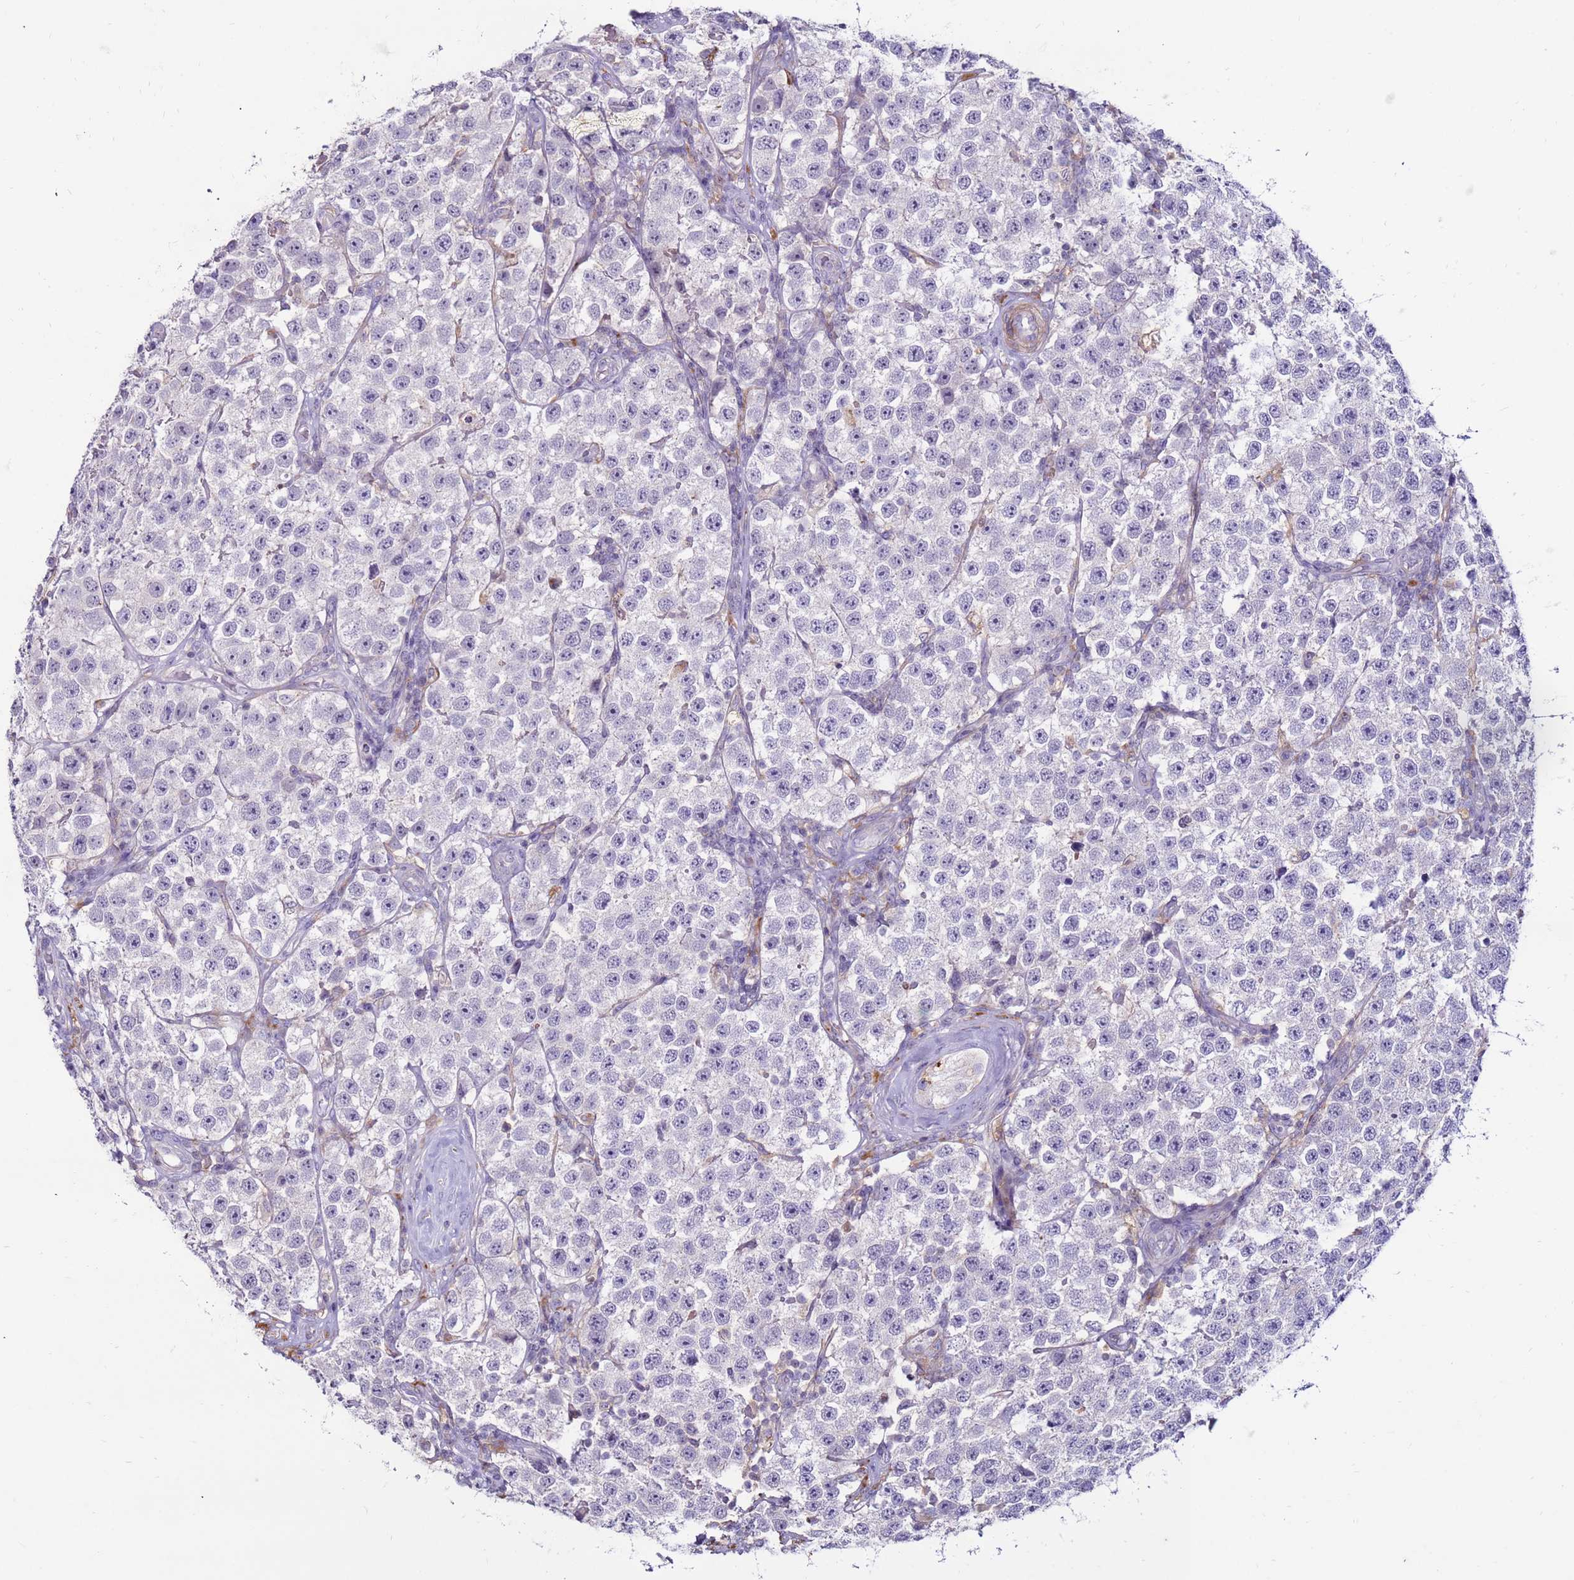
{"staining": {"intensity": "negative", "quantity": "none", "location": "none"}, "tissue": "testis cancer", "cell_type": "Tumor cells", "image_type": "cancer", "snomed": [{"axis": "morphology", "description": "Seminoma, NOS"}, {"axis": "topography", "description": "Testis"}], "caption": "Immunohistochemistry (IHC) micrograph of neoplastic tissue: seminoma (testis) stained with DAB demonstrates no significant protein expression in tumor cells.", "gene": "CLEC4M", "patient": {"sex": "male", "age": 34}}